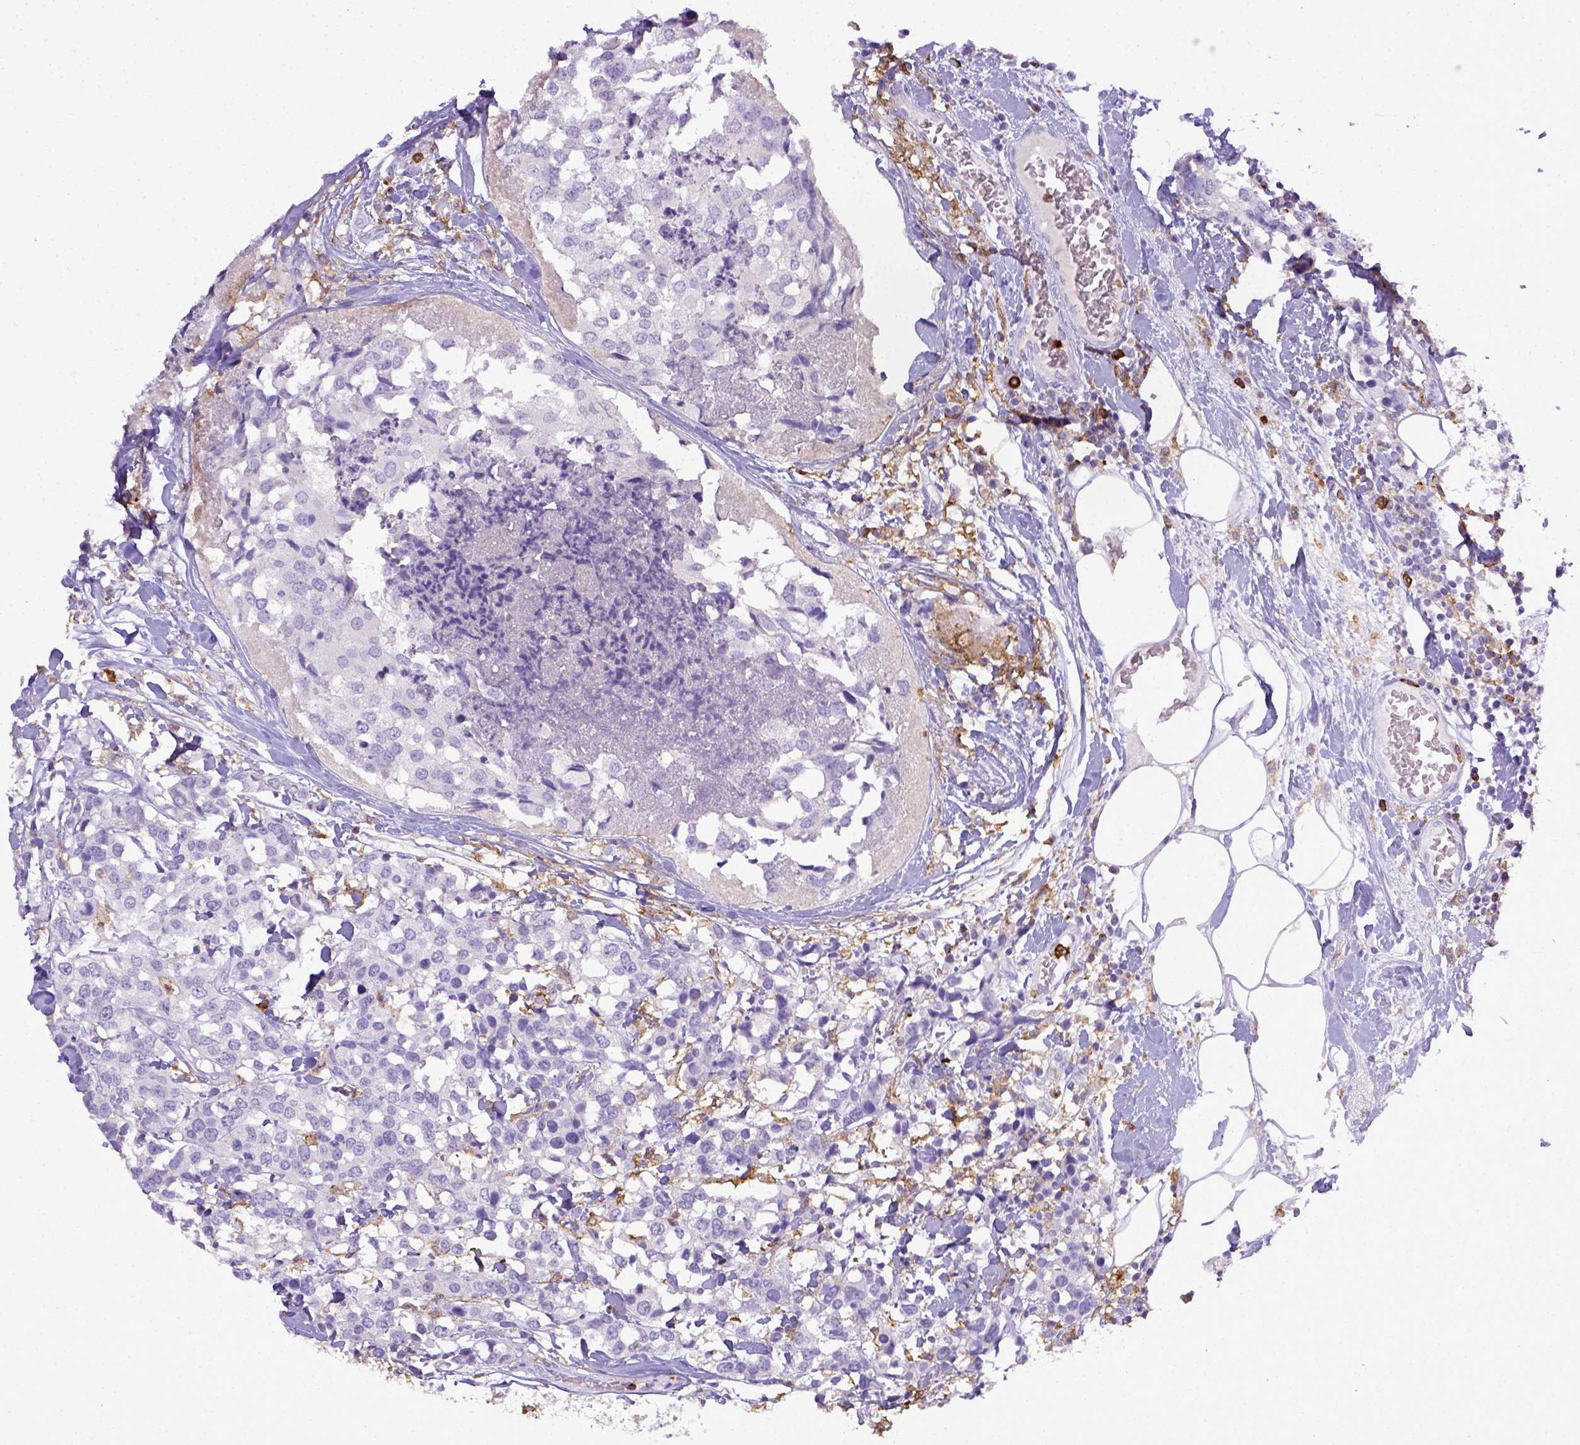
{"staining": {"intensity": "negative", "quantity": "none", "location": "none"}, "tissue": "breast cancer", "cell_type": "Tumor cells", "image_type": "cancer", "snomed": [{"axis": "morphology", "description": "Lobular carcinoma"}, {"axis": "topography", "description": "Breast"}], "caption": "Tumor cells are negative for protein expression in human breast cancer (lobular carcinoma).", "gene": "ITGAM", "patient": {"sex": "female", "age": 59}}